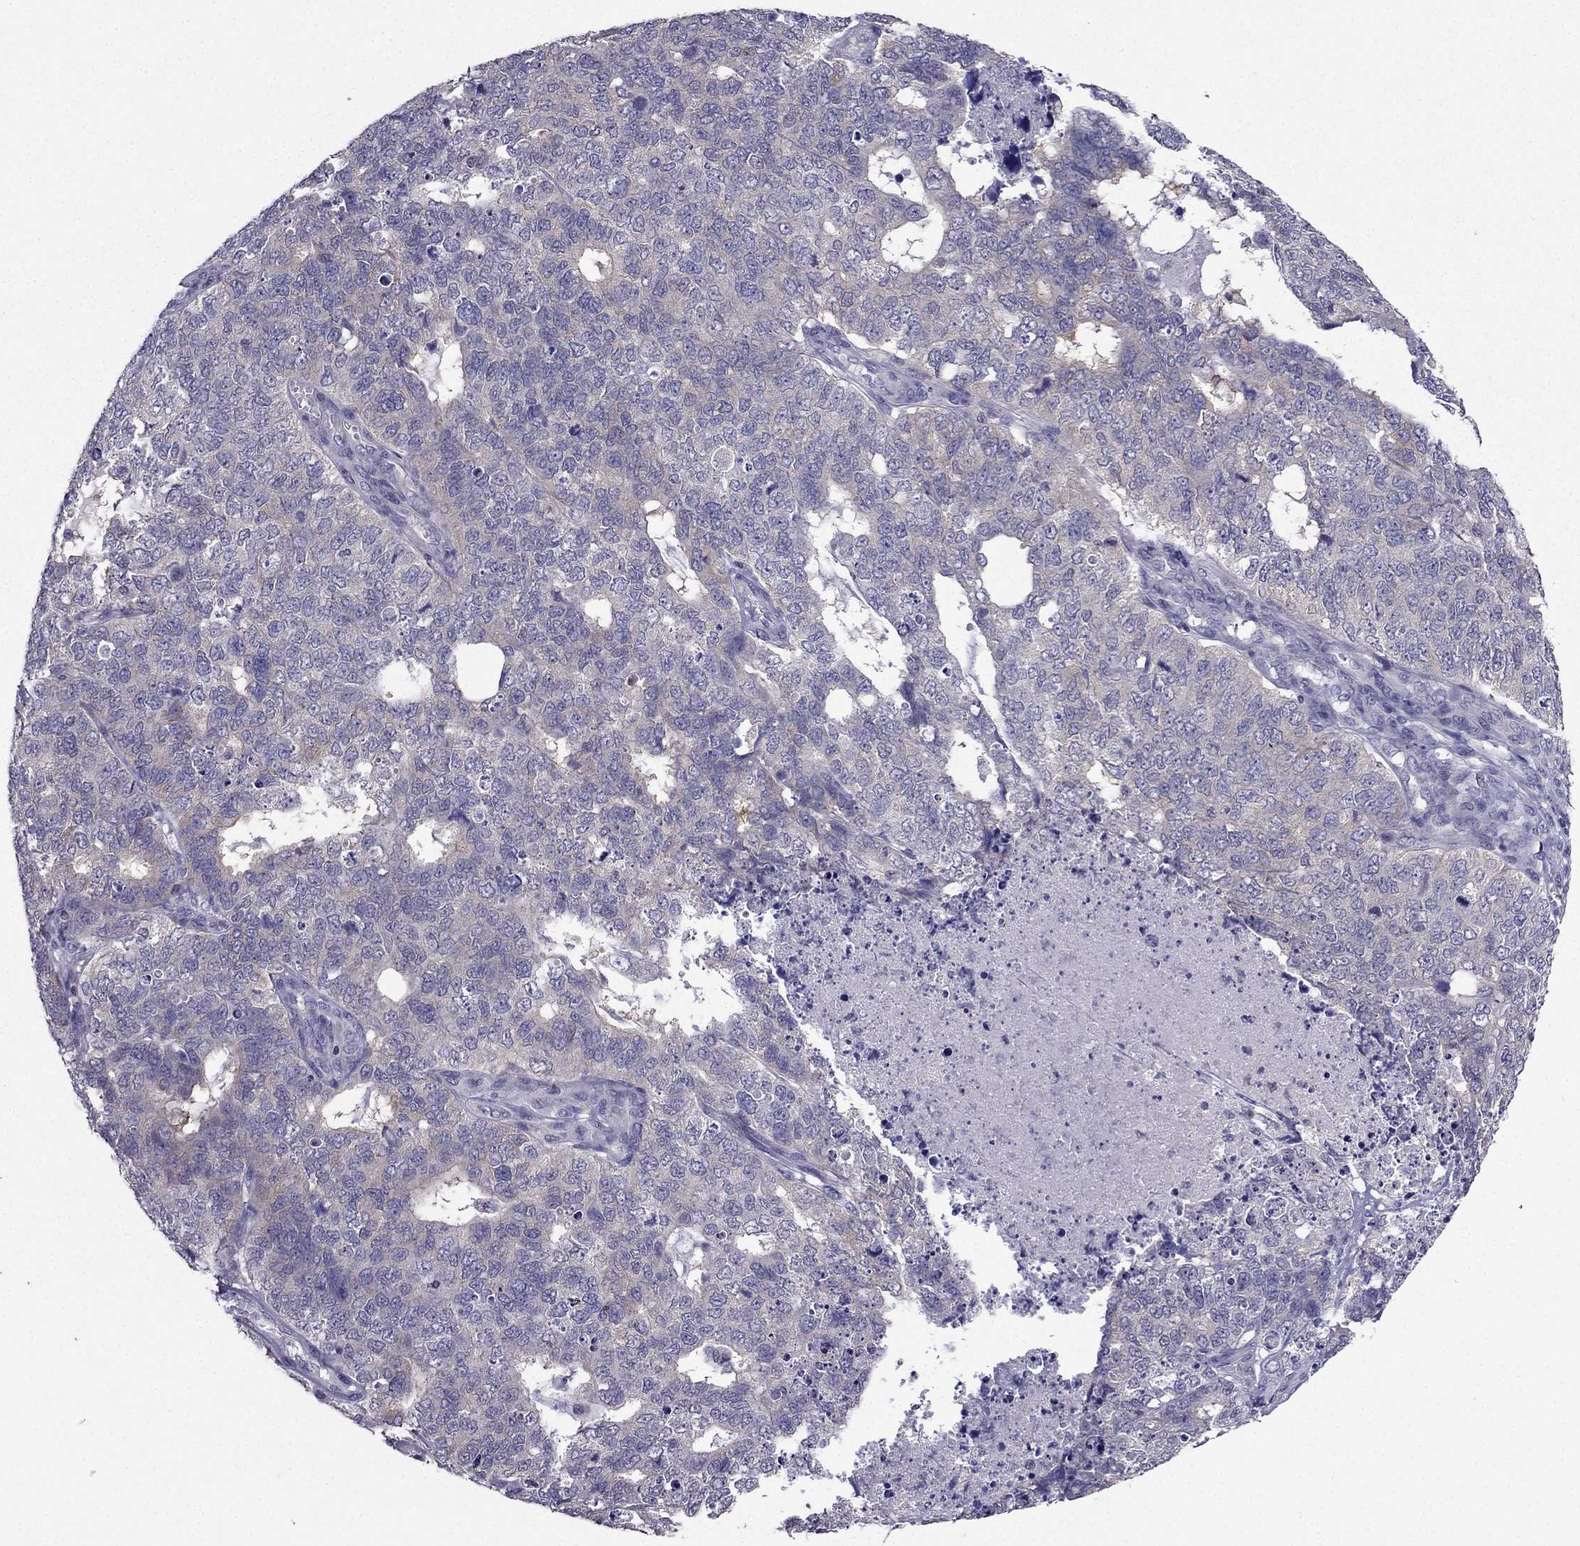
{"staining": {"intensity": "negative", "quantity": "none", "location": "none"}, "tissue": "cervical cancer", "cell_type": "Tumor cells", "image_type": "cancer", "snomed": [{"axis": "morphology", "description": "Squamous cell carcinoma, NOS"}, {"axis": "topography", "description": "Cervix"}], "caption": "Immunohistochemical staining of cervical cancer reveals no significant positivity in tumor cells.", "gene": "AAK1", "patient": {"sex": "female", "age": 63}}